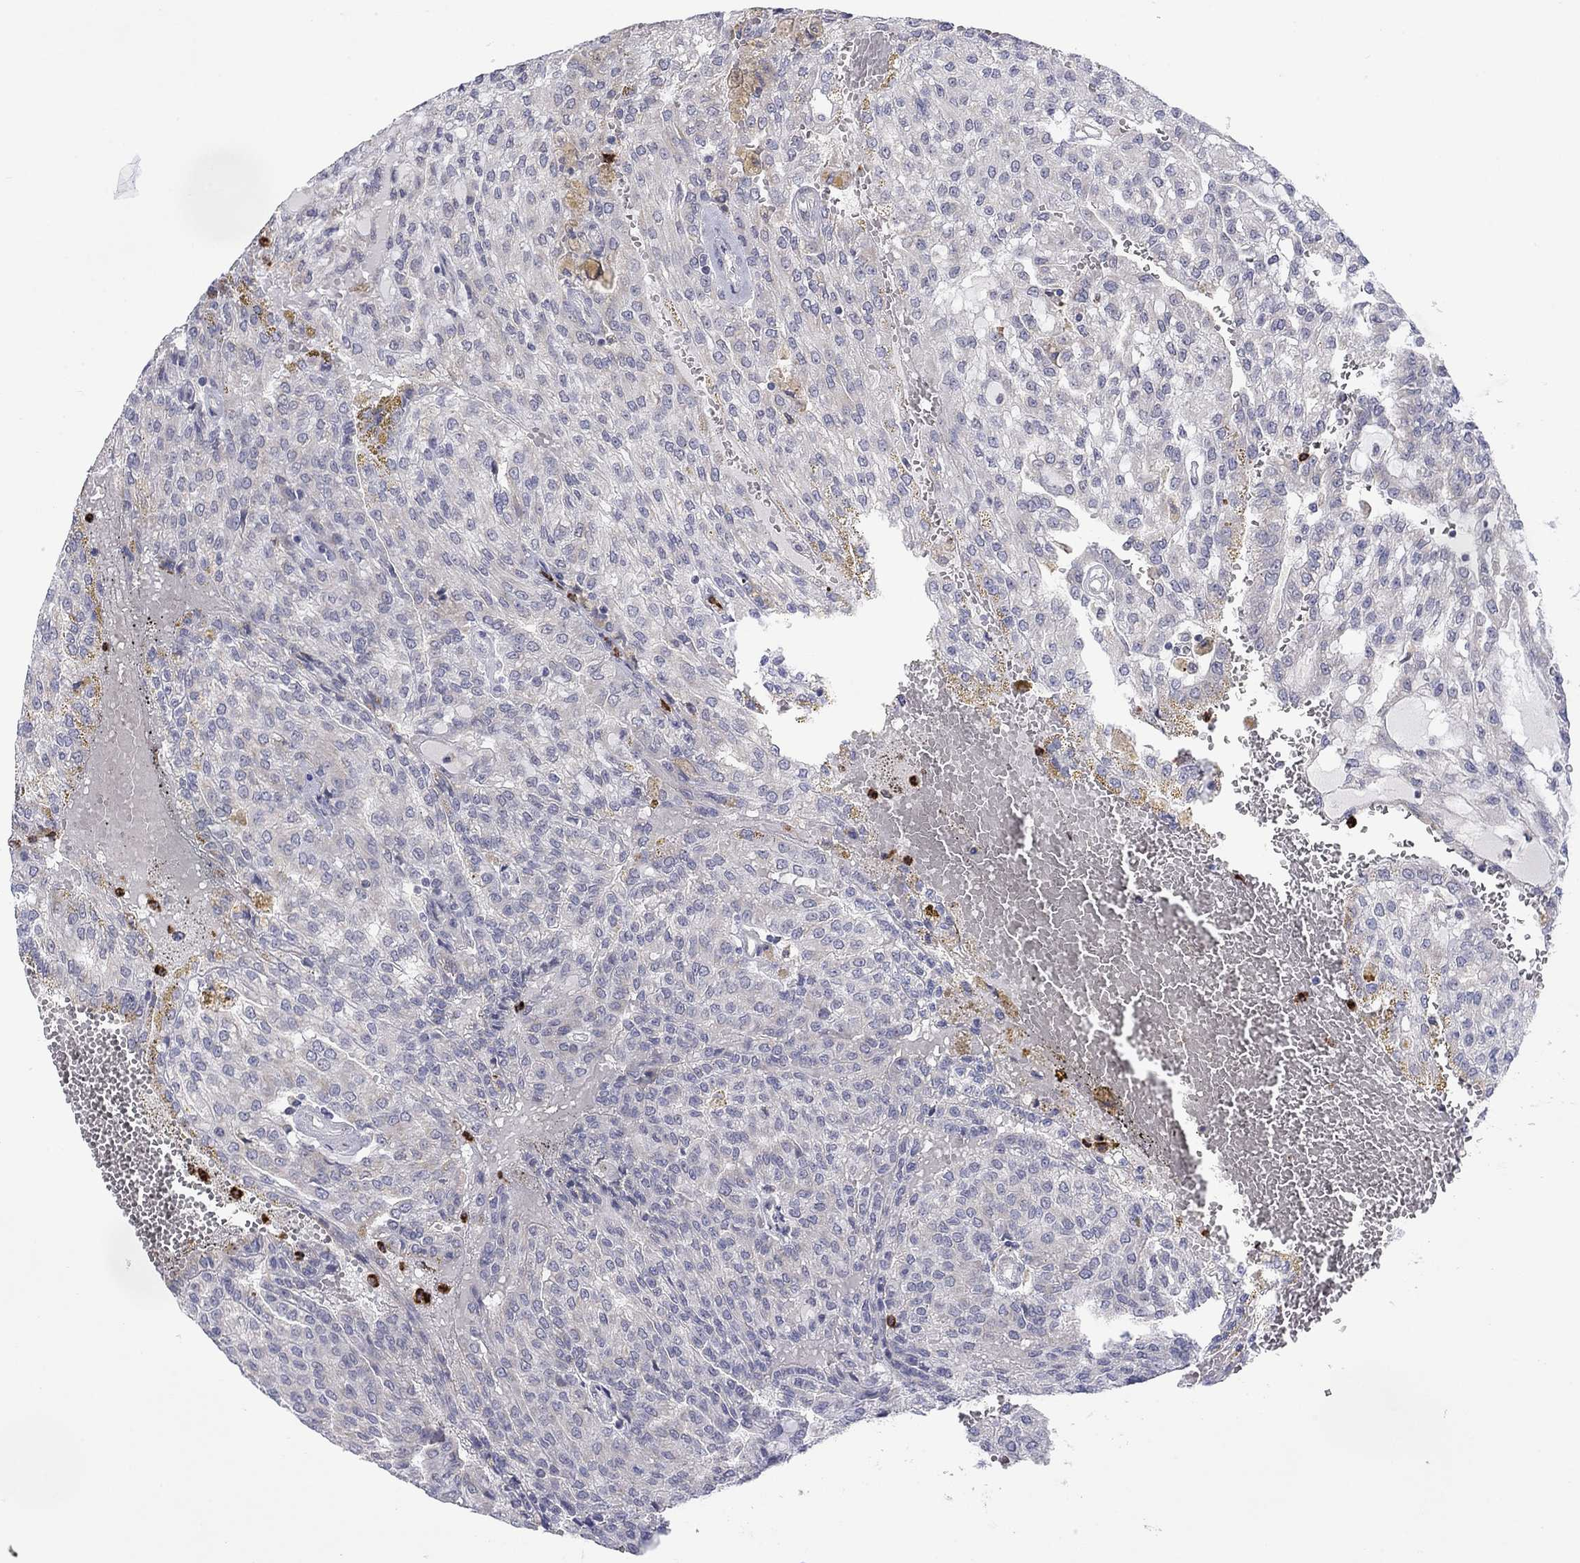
{"staining": {"intensity": "negative", "quantity": "none", "location": "none"}, "tissue": "renal cancer", "cell_type": "Tumor cells", "image_type": "cancer", "snomed": [{"axis": "morphology", "description": "Adenocarcinoma, NOS"}, {"axis": "topography", "description": "Kidney"}], "caption": "Renal adenocarcinoma stained for a protein using immunohistochemistry displays no staining tumor cells.", "gene": "MTRFR", "patient": {"sex": "male", "age": 63}}